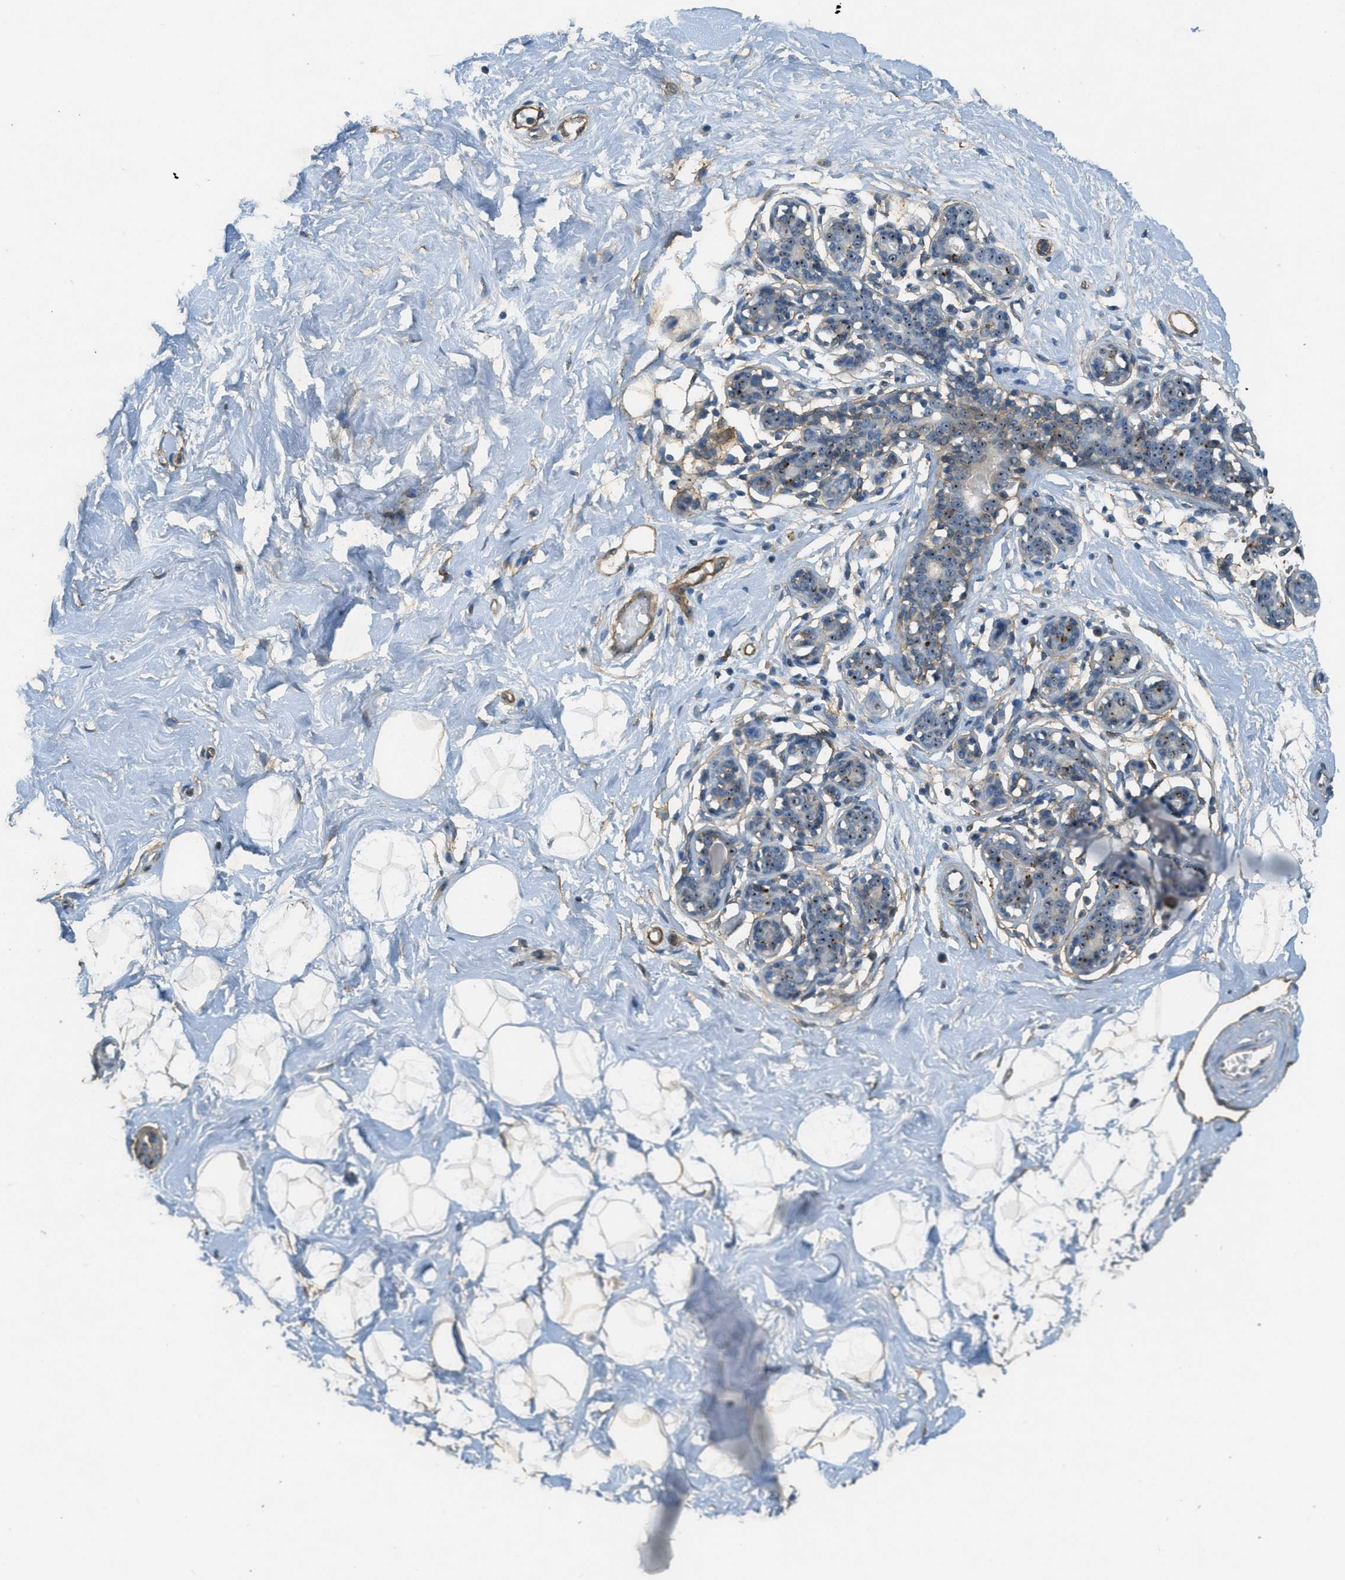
{"staining": {"intensity": "moderate", "quantity": "25%-75%", "location": "cytoplasmic/membranous"}, "tissue": "breast", "cell_type": "Adipocytes", "image_type": "normal", "snomed": [{"axis": "morphology", "description": "Normal tissue, NOS"}, {"axis": "topography", "description": "Breast"}], "caption": "Unremarkable breast was stained to show a protein in brown. There is medium levels of moderate cytoplasmic/membranous positivity in approximately 25%-75% of adipocytes.", "gene": "OSMR", "patient": {"sex": "female", "age": 23}}